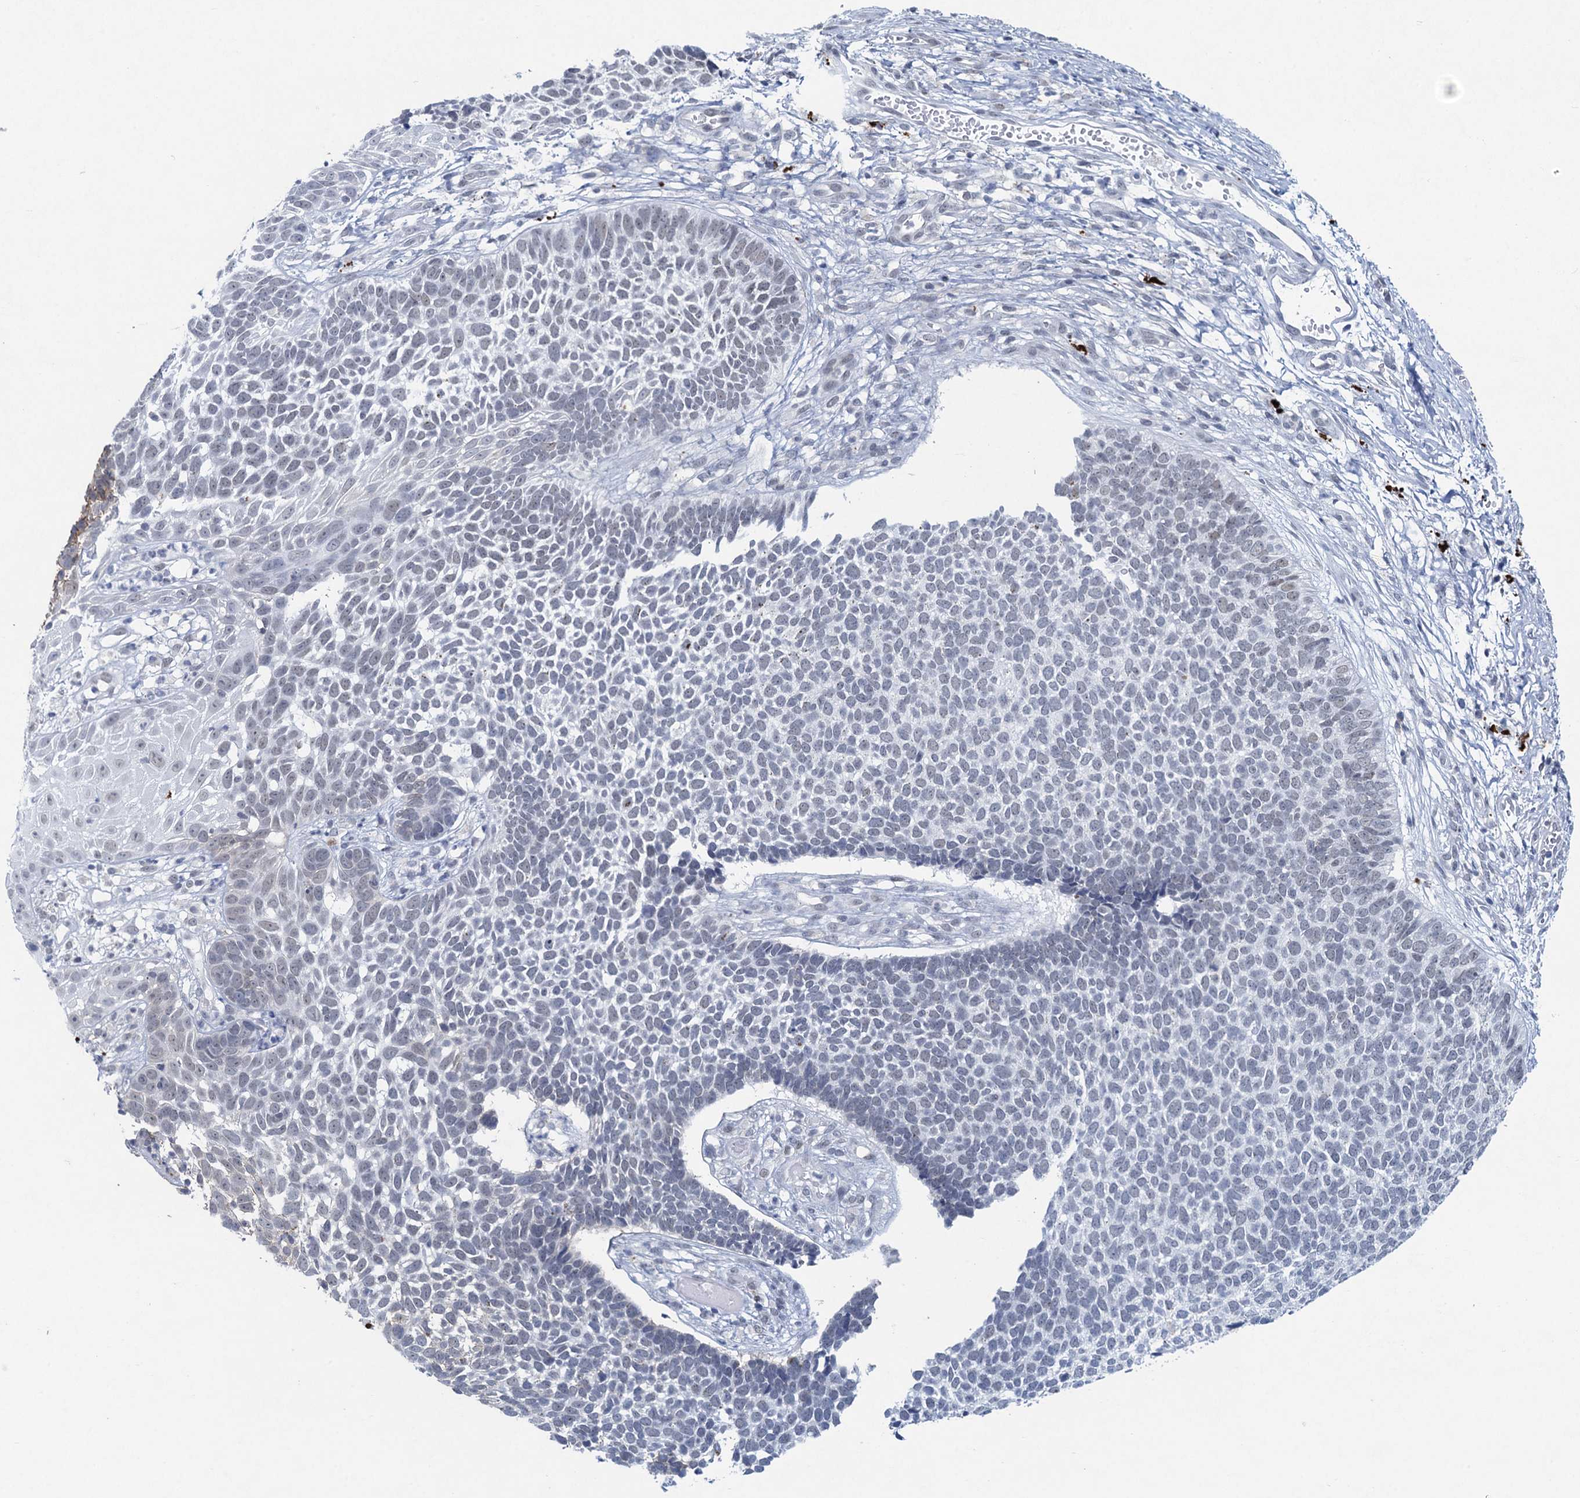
{"staining": {"intensity": "negative", "quantity": "none", "location": "none"}, "tissue": "skin cancer", "cell_type": "Tumor cells", "image_type": "cancer", "snomed": [{"axis": "morphology", "description": "Basal cell carcinoma"}, {"axis": "topography", "description": "Skin"}], "caption": "High power microscopy histopathology image of an immunohistochemistry image of basal cell carcinoma (skin), revealing no significant positivity in tumor cells.", "gene": "HAPSTR1", "patient": {"sex": "female", "age": 84}}